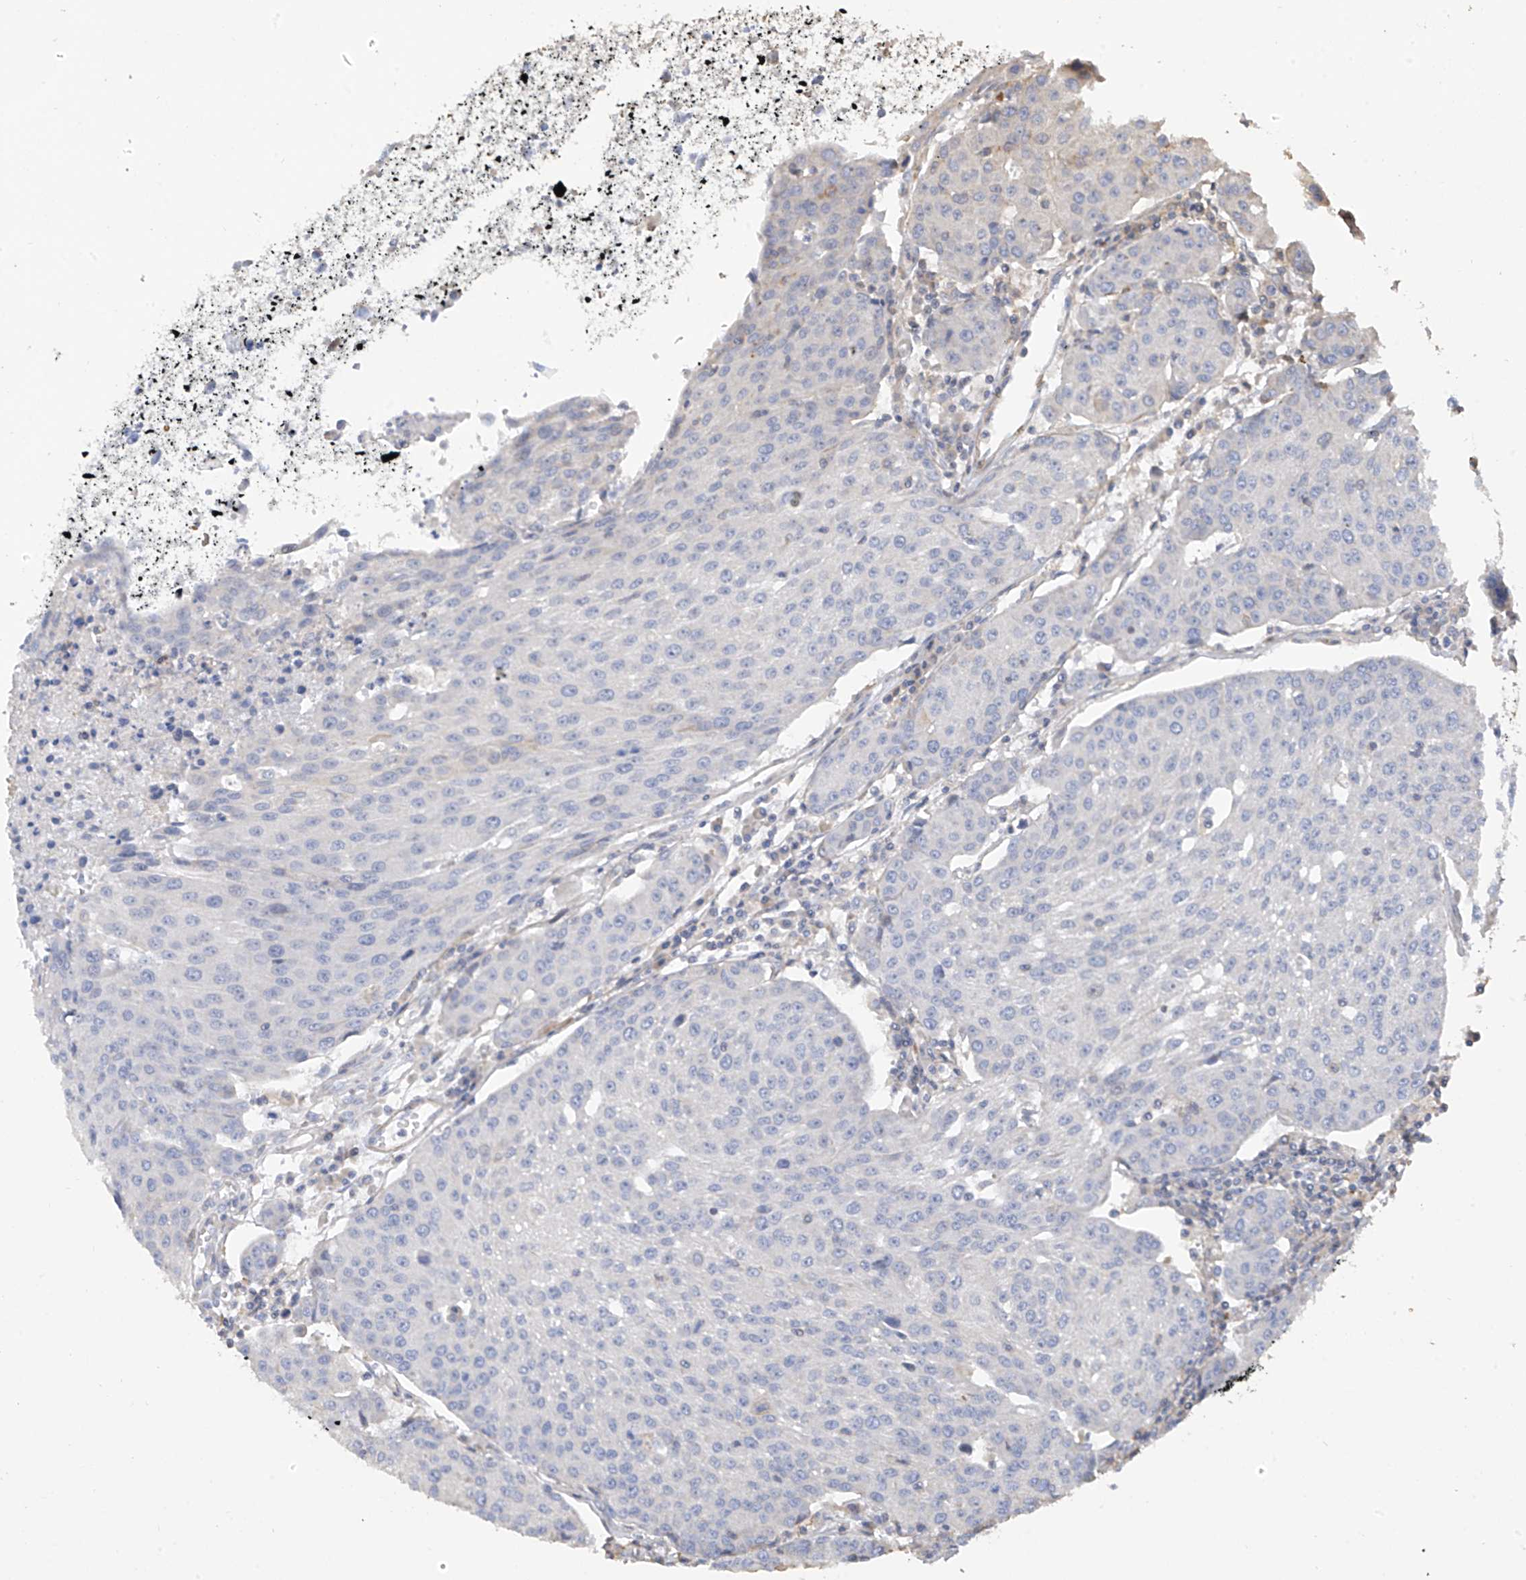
{"staining": {"intensity": "negative", "quantity": "none", "location": "none"}, "tissue": "urothelial cancer", "cell_type": "Tumor cells", "image_type": "cancer", "snomed": [{"axis": "morphology", "description": "Urothelial carcinoma, High grade"}, {"axis": "topography", "description": "Urinary bladder"}], "caption": "The histopathology image displays no staining of tumor cells in high-grade urothelial carcinoma.", "gene": "SLC43A3", "patient": {"sex": "female", "age": 85}}